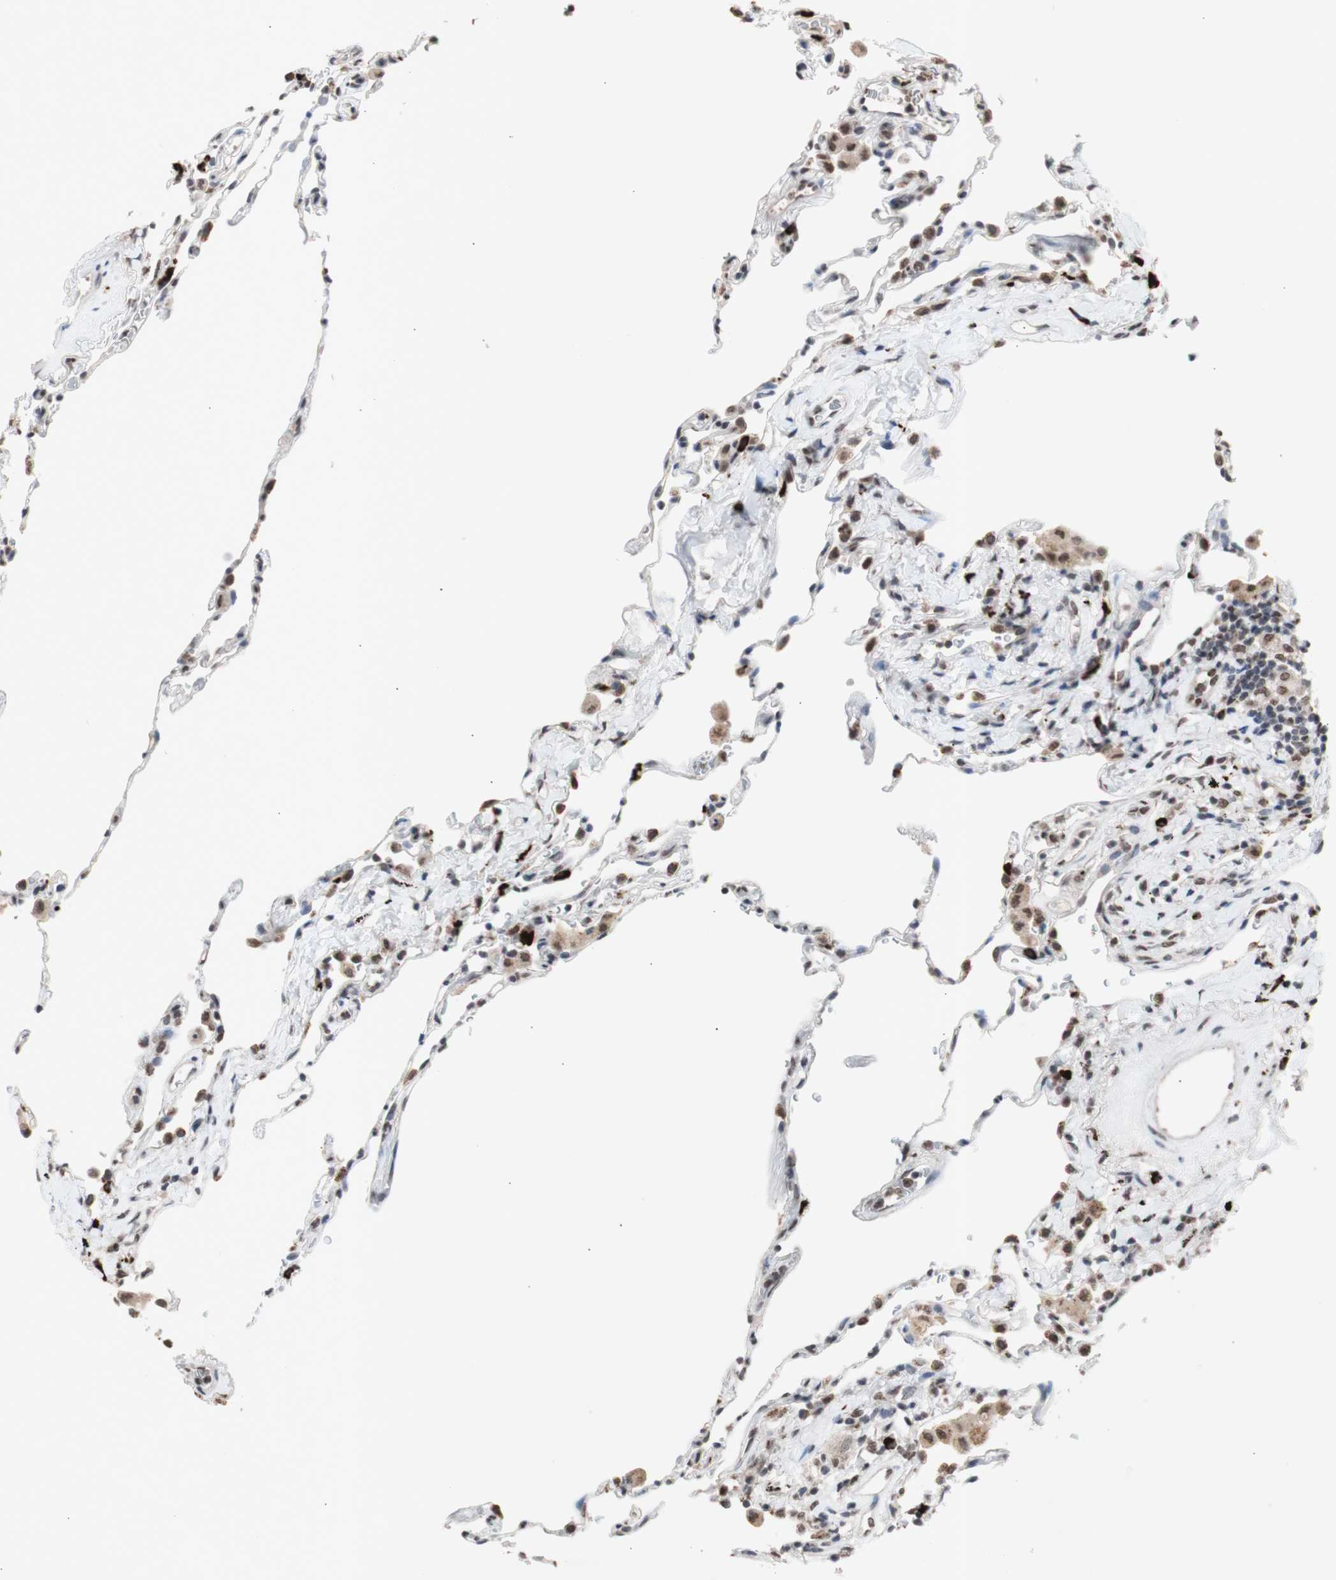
{"staining": {"intensity": "moderate", "quantity": "25%-75%", "location": "nuclear"}, "tissue": "lung", "cell_type": "Alveolar cells", "image_type": "normal", "snomed": [{"axis": "morphology", "description": "Normal tissue, NOS"}, {"axis": "topography", "description": "Lung"}], "caption": "Protein staining demonstrates moderate nuclear expression in about 25%-75% of alveolar cells in benign lung. Immunohistochemistry stains the protein in brown and the nuclei are stained blue.", "gene": "SFPQ", "patient": {"sex": "male", "age": 59}}